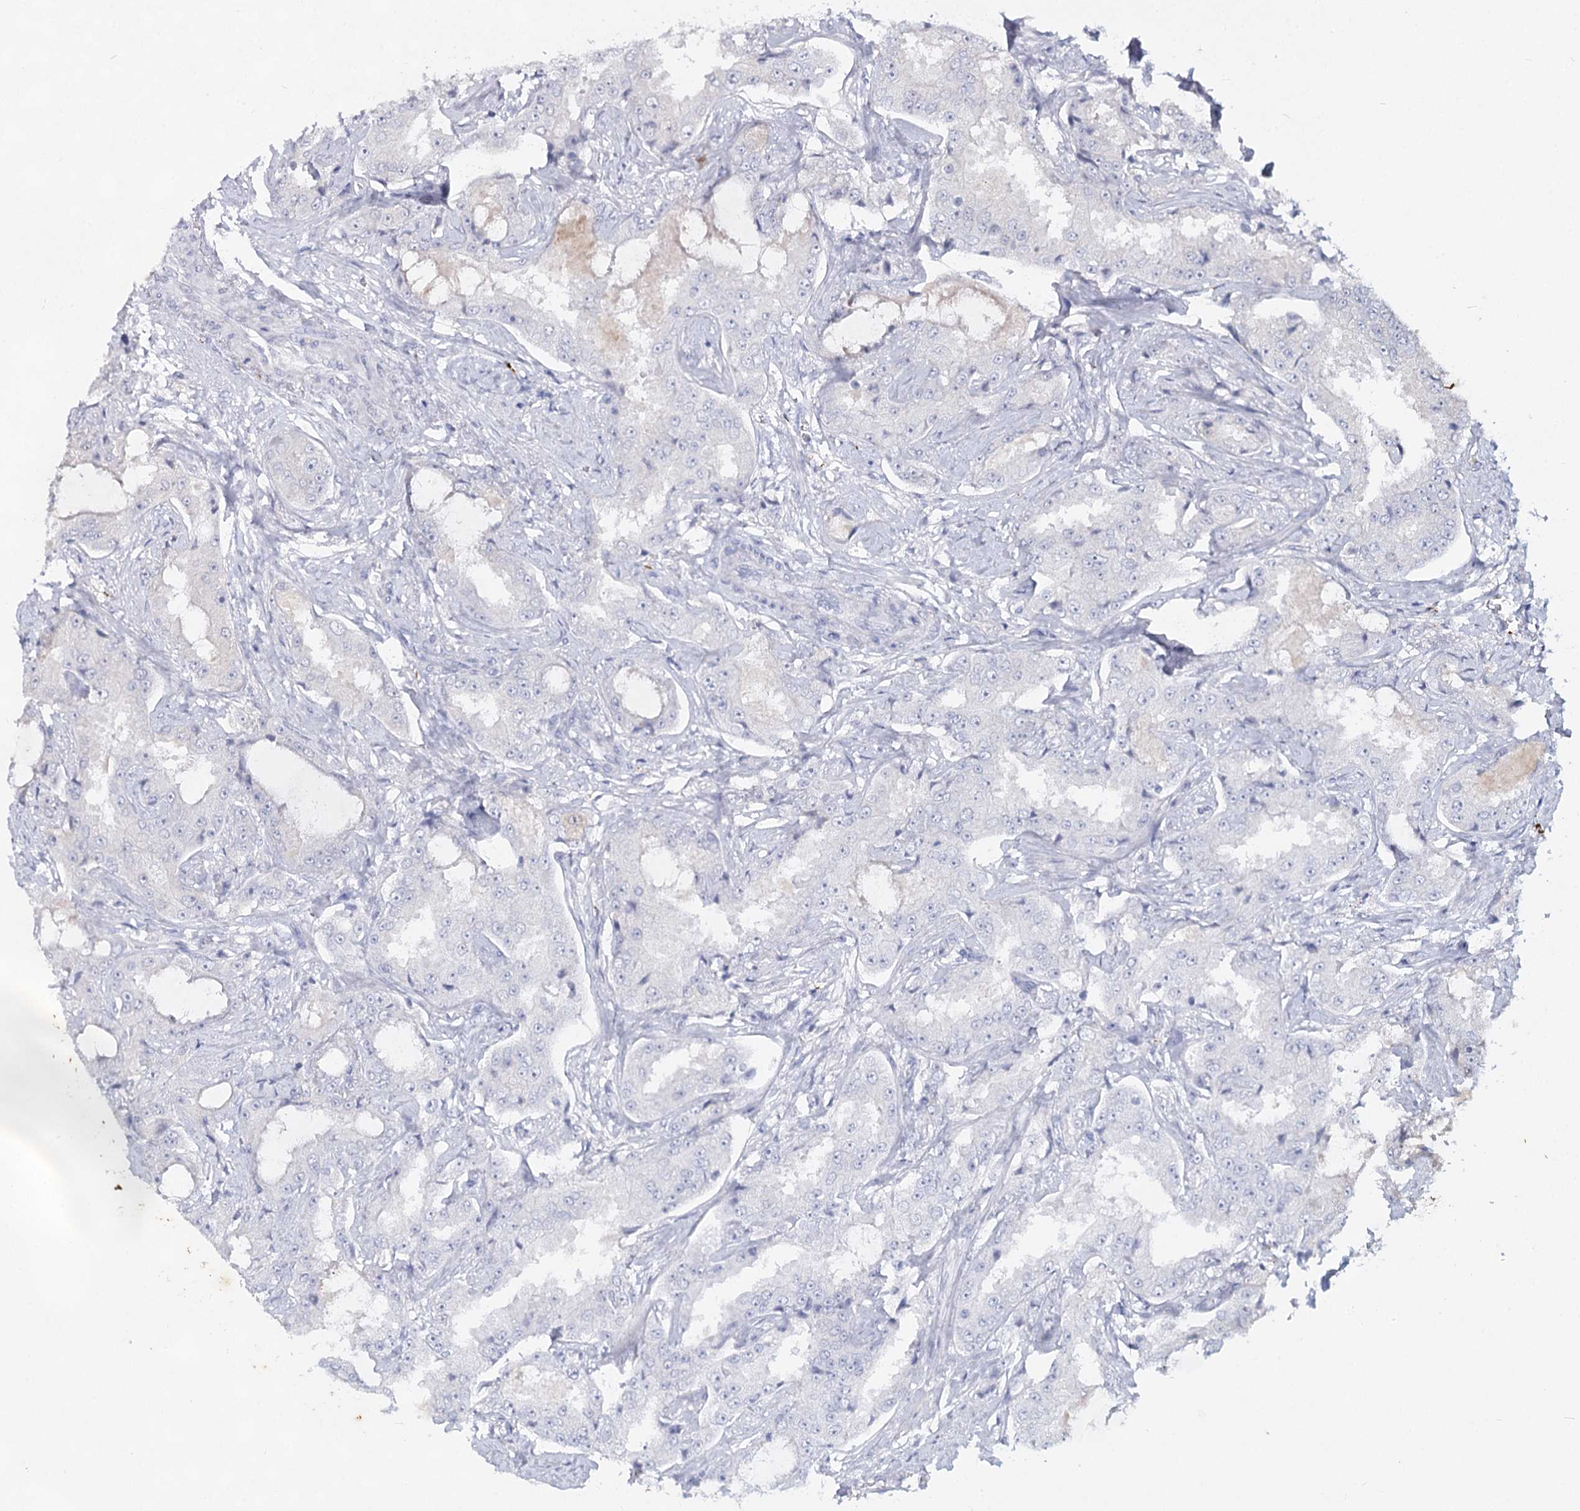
{"staining": {"intensity": "negative", "quantity": "none", "location": "none"}, "tissue": "prostate cancer", "cell_type": "Tumor cells", "image_type": "cancer", "snomed": [{"axis": "morphology", "description": "Adenocarcinoma, High grade"}, {"axis": "topography", "description": "Prostate"}], "caption": "Immunohistochemistry (IHC) of human adenocarcinoma (high-grade) (prostate) shows no staining in tumor cells.", "gene": "CCDC73", "patient": {"sex": "male", "age": 73}}